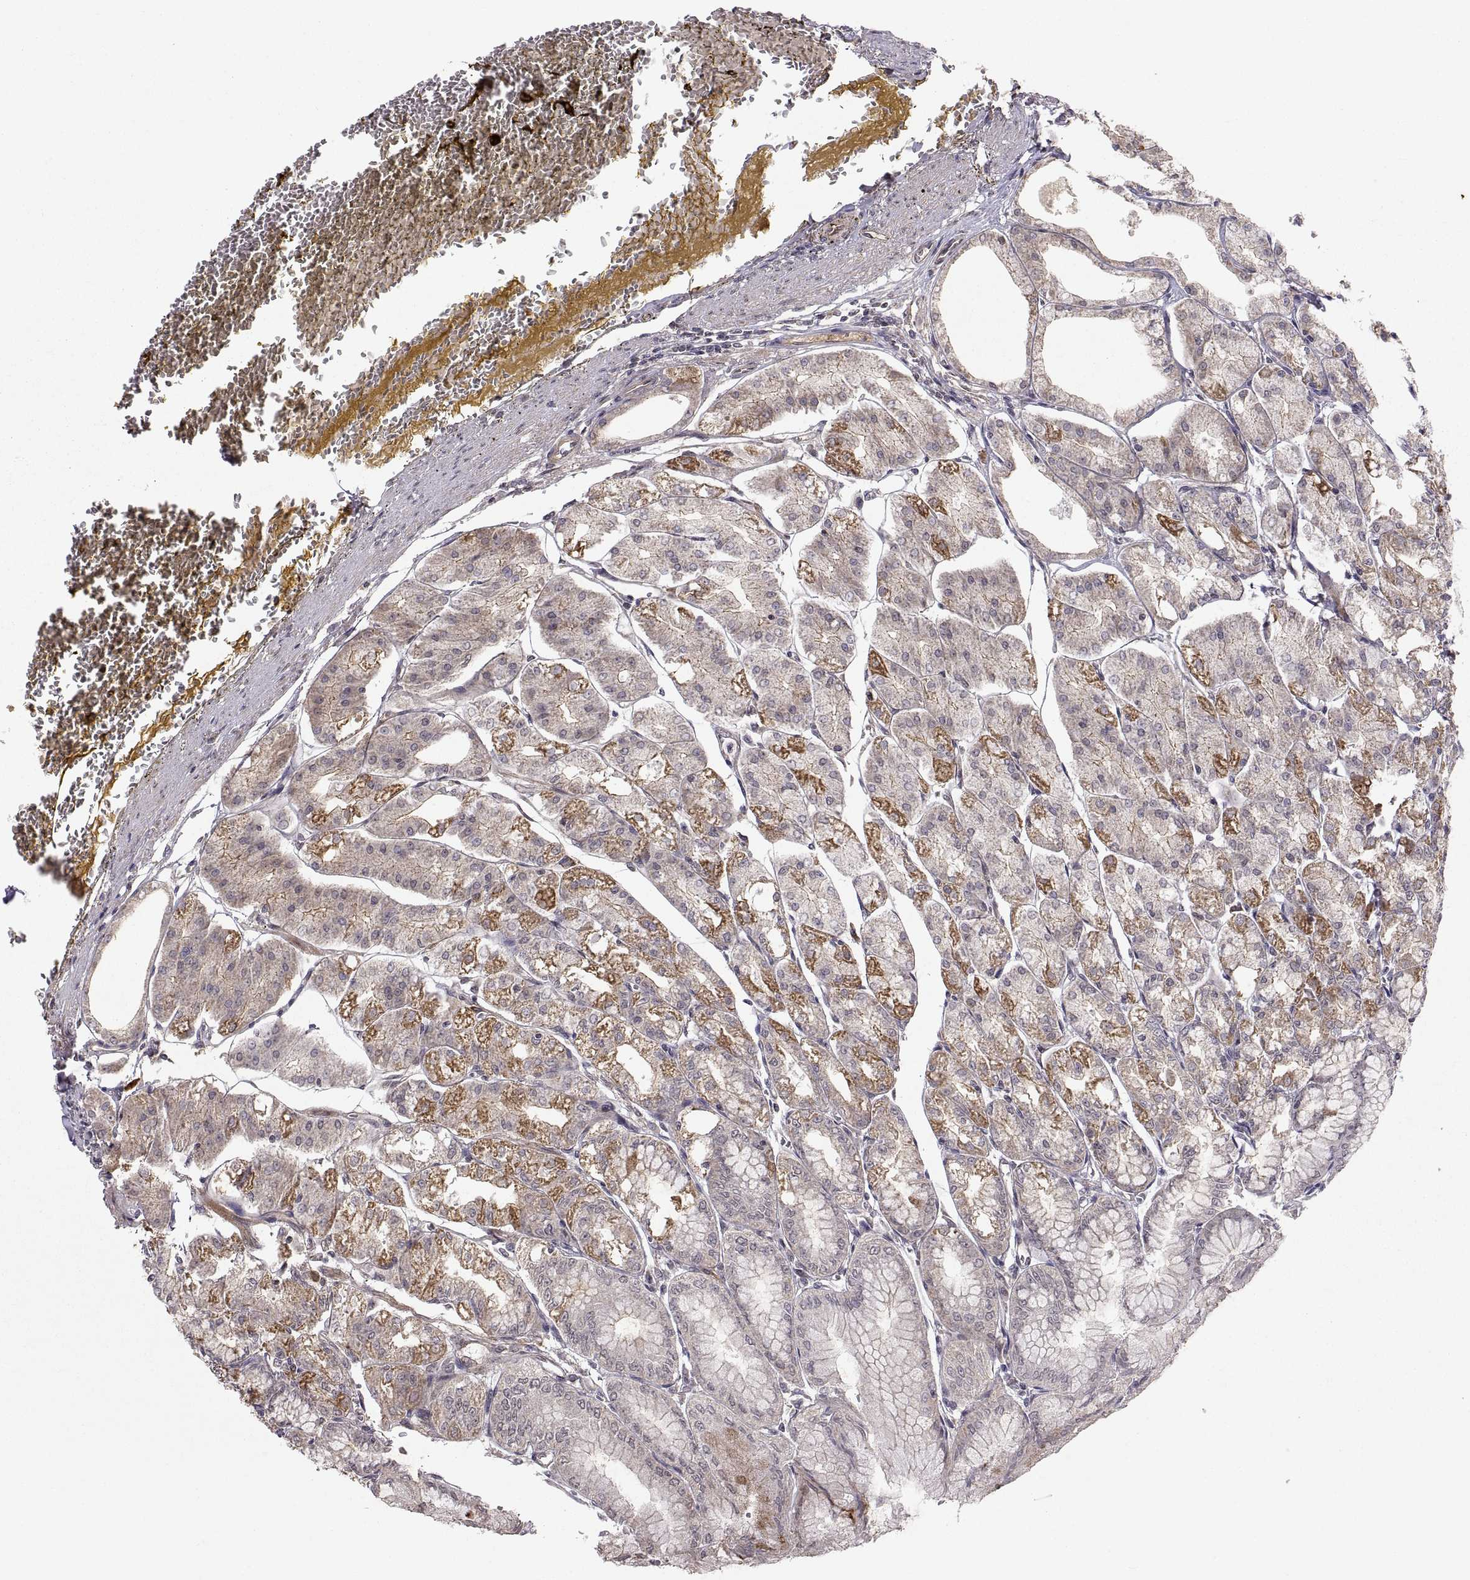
{"staining": {"intensity": "strong", "quantity": "<25%", "location": "cytoplasmic/membranous"}, "tissue": "stomach", "cell_type": "Glandular cells", "image_type": "normal", "snomed": [{"axis": "morphology", "description": "Normal tissue, NOS"}, {"axis": "topography", "description": "Stomach, lower"}], "caption": "DAB (3,3'-diaminobenzidine) immunohistochemical staining of normal human stomach reveals strong cytoplasmic/membranous protein expression in approximately <25% of glandular cells. (DAB (3,3'-diaminobenzidine) IHC, brown staining for protein, blue staining for nuclei).", "gene": "ABL2", "patient": {"sex": "male", "age": 71}}